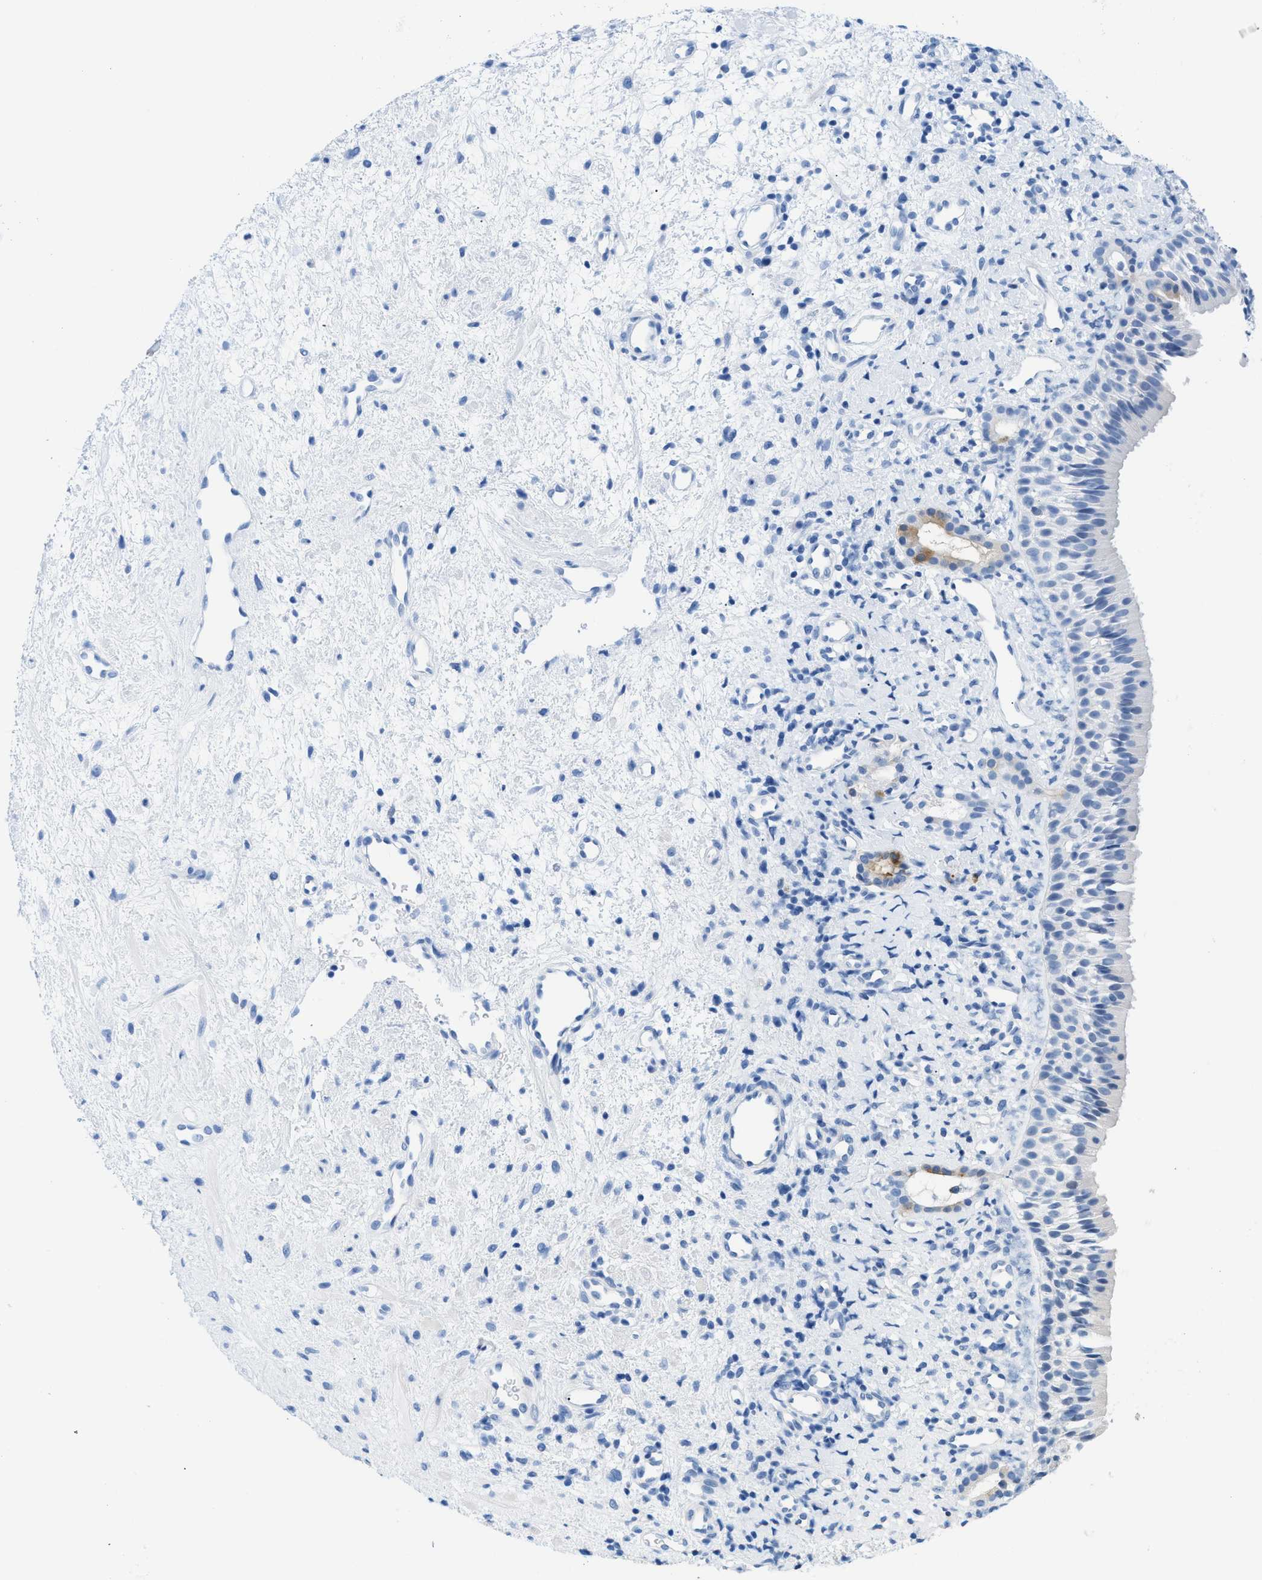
{"staining": {"intensity": "negative", "quantity": "none", "location": "none"}, "tissue": "nasopharynx", "cell_type": "Respiratory epithelial cells", "image_type": "normal", "snomed": [{"axis": "morphology", "description": "Normal tissue, NOS"}, {"axis": "morphology", "description": "Inflammation, NOS"}, {"axis": "topography", "description": "Nasopharynx"}], "caption": "This is an immunohistochemistry micrograph of unremarkable human nasopharynx. There is no positivity in respiratory epithelial cells.", "gene": "FDCSP", "patient": {"sex": "female", "age": 55}}